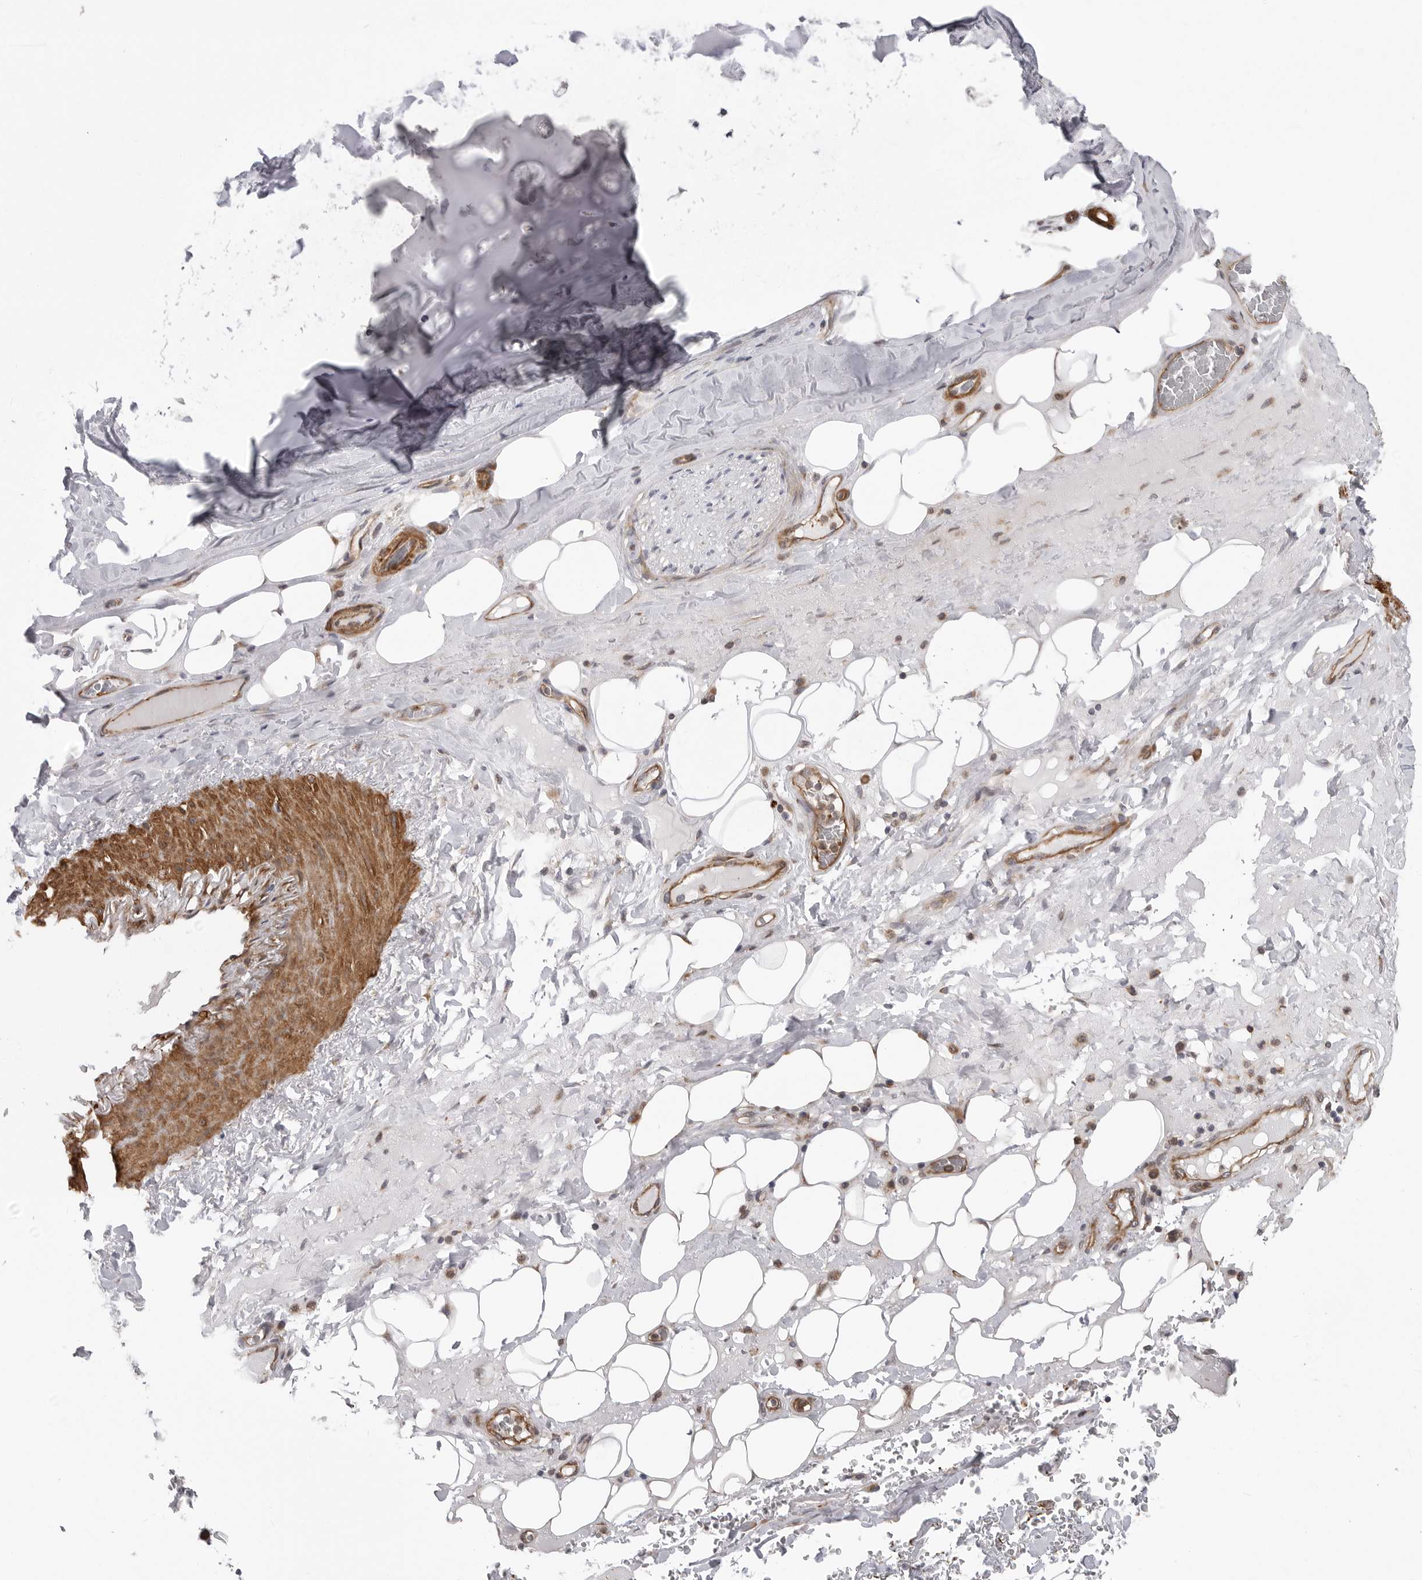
{"staining": {"intensity": "negative", "quantity": "none", "location": "none"}, "tissue": "adipose tissue", "cell_type": "Adipocytes", "image_type": "normal", "snomed": [{"axis": "morphology", "description": "Normal tissue, NOS"}, {"axis": "topography", "description": "Cartilage tissue"}], "caption": "This is an immunohistochemistry micrograph of unremarkable human adipose tissue. There is no staining in adipocytes.", "gene": "SCP2", "patient": {"sex": "female", "age": 63}}